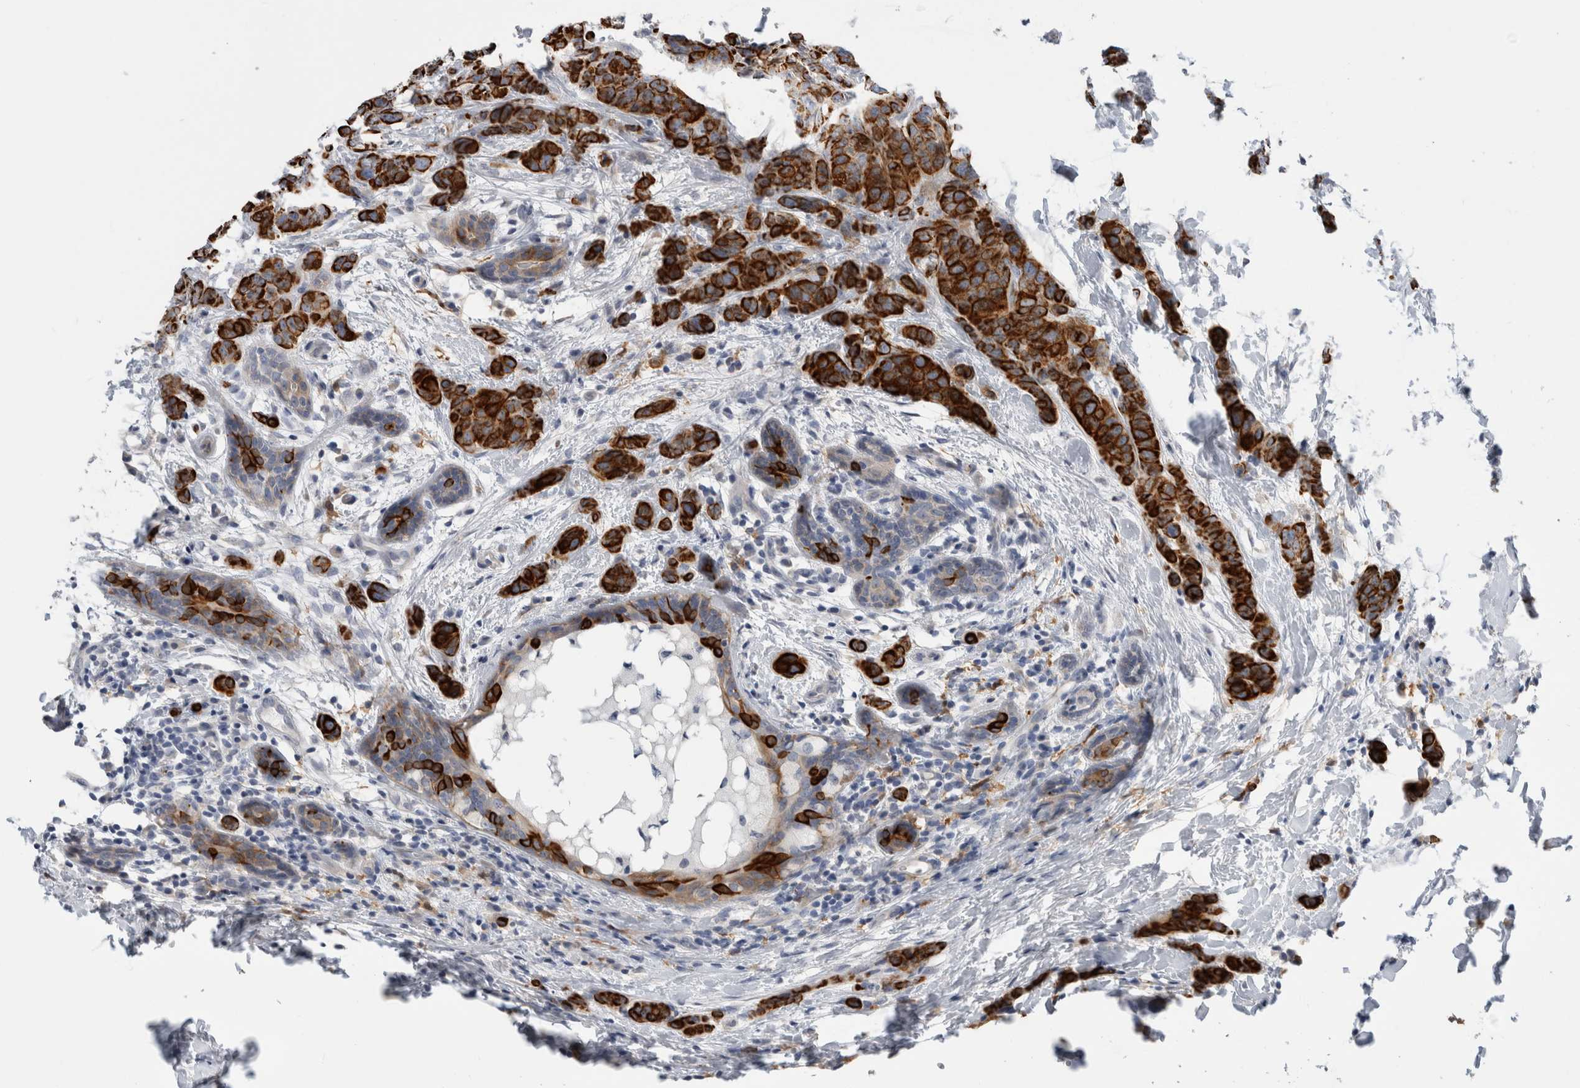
{"staining": {"intensity": "strong", "quantity": ">75%", "location": "cytoplasmic/membranous"}, "tissue": "breast cancer", "cell_type": "Tumor cells", "image_type": "cancer", "snomed": [{"axis": "morphology", "description": "Normal tissue, NOS"}, {"axis": "morphology", "description": "Duct carcinoma"}, {"axis": "topography", "description": "Breast"}], "caption": "Immunohistochemical staining of invasive ductal carcinoma (breast) shows high levels of strong cytoplasmic/membranous protein staining in about >75% of tumor cells.", "gene": "SLC20A2", "patient": {"sex": "female", "age": 40}}